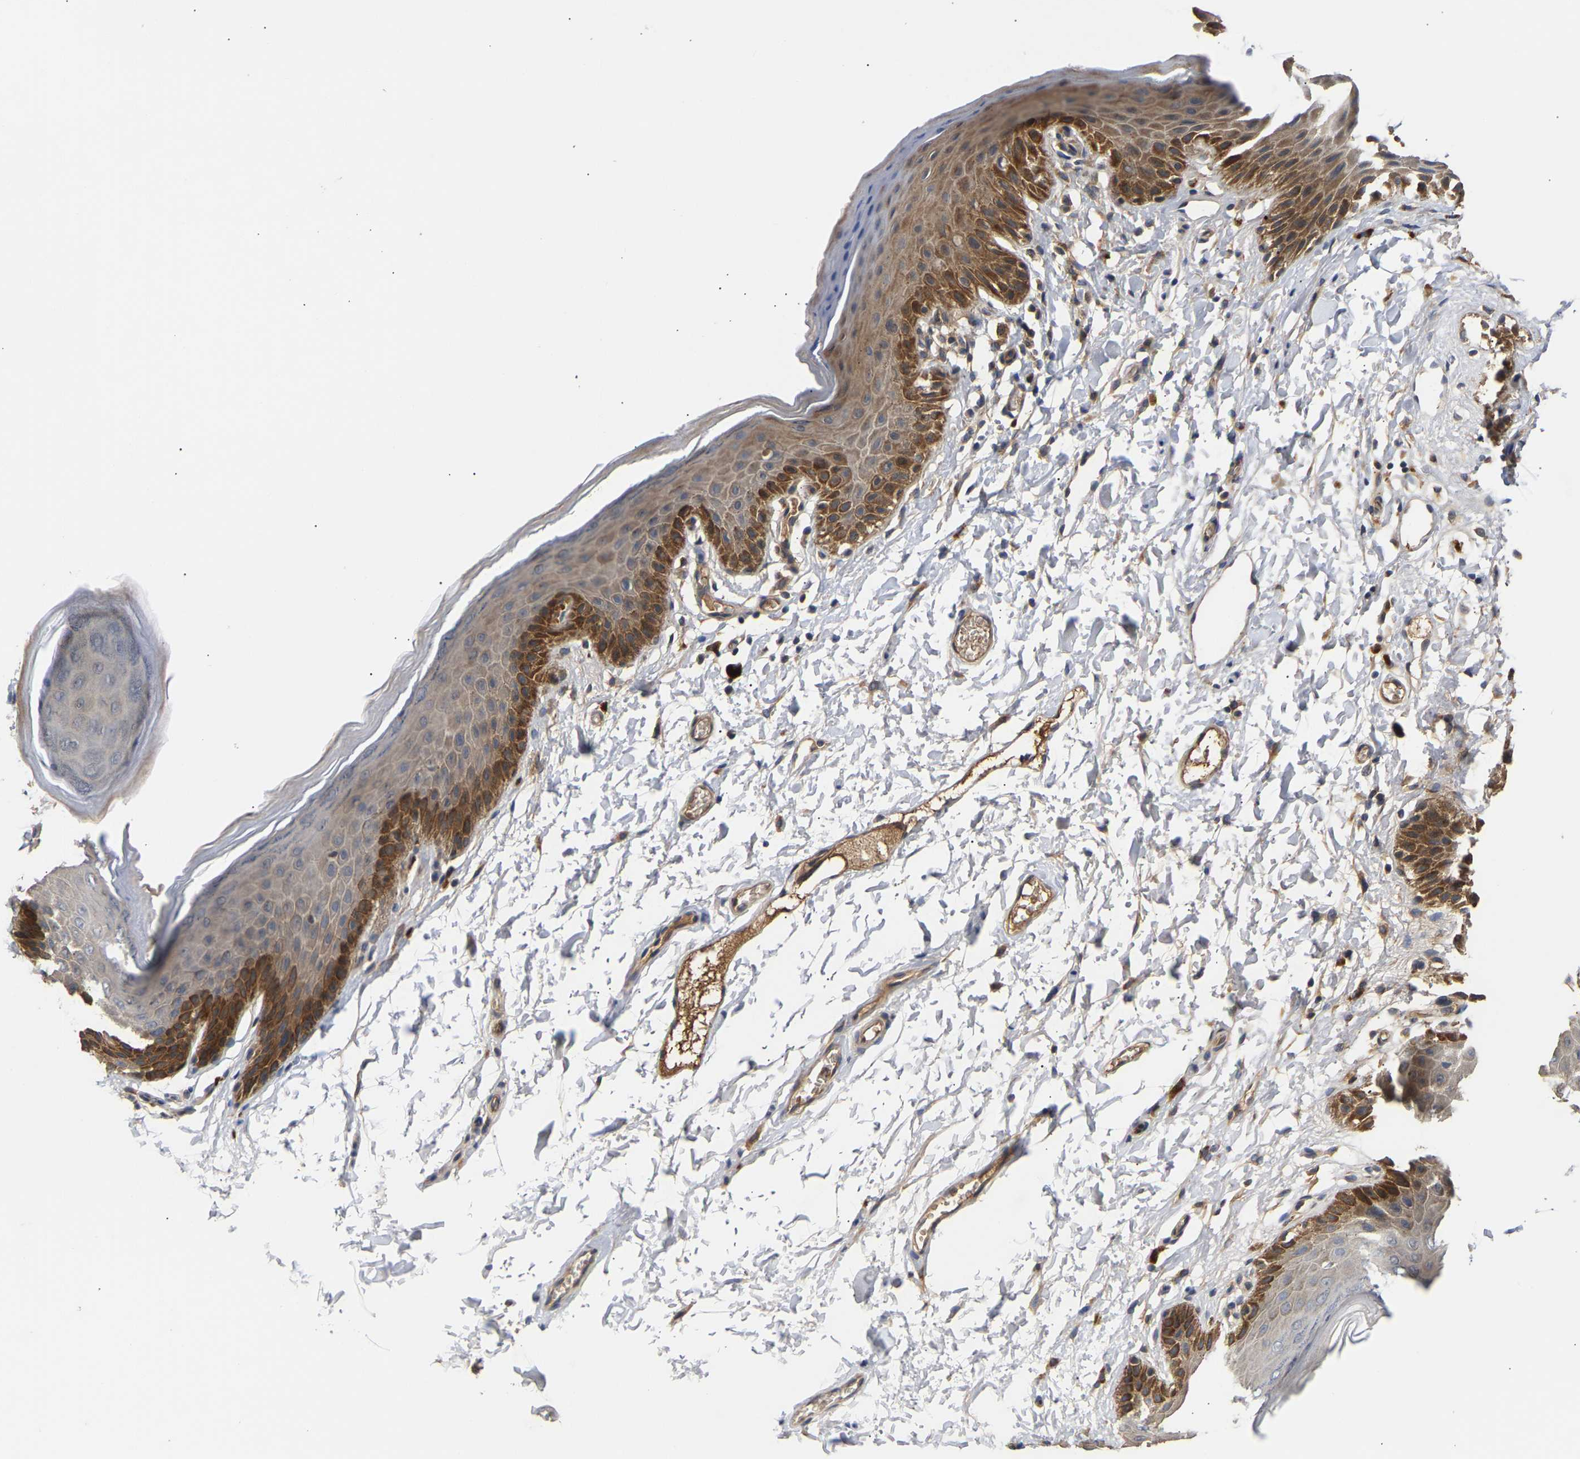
{"staining": {"intensity": "moderate", "quantity": "25%-75%", "location": "cytoplasmic/membranous"}, "tissue": "skin", "cell_type": "Epidermal cells", "image_type": "normal", "snomed": [{"axis": "morphology", "description": "Normal tissue, NOS"}, {"axis": "topography", "description": "Anal"}], "caption": "High-magnification brightfield microscopy of normal skin stained with DAB (brown) and counterstained with hematoxylin (blue). epidermal cells exhibit moderate cytoplasmic/membranous expression is identified in approximately25%-75% of cells. Using DAB (3,3'-diaminobenzidine) (brown) and hematoxylin (blue) stains, captured at high magnification using brightfield microscopy.", "gene": "KASH5", "patient": {"sex": "male", "age": 44}}